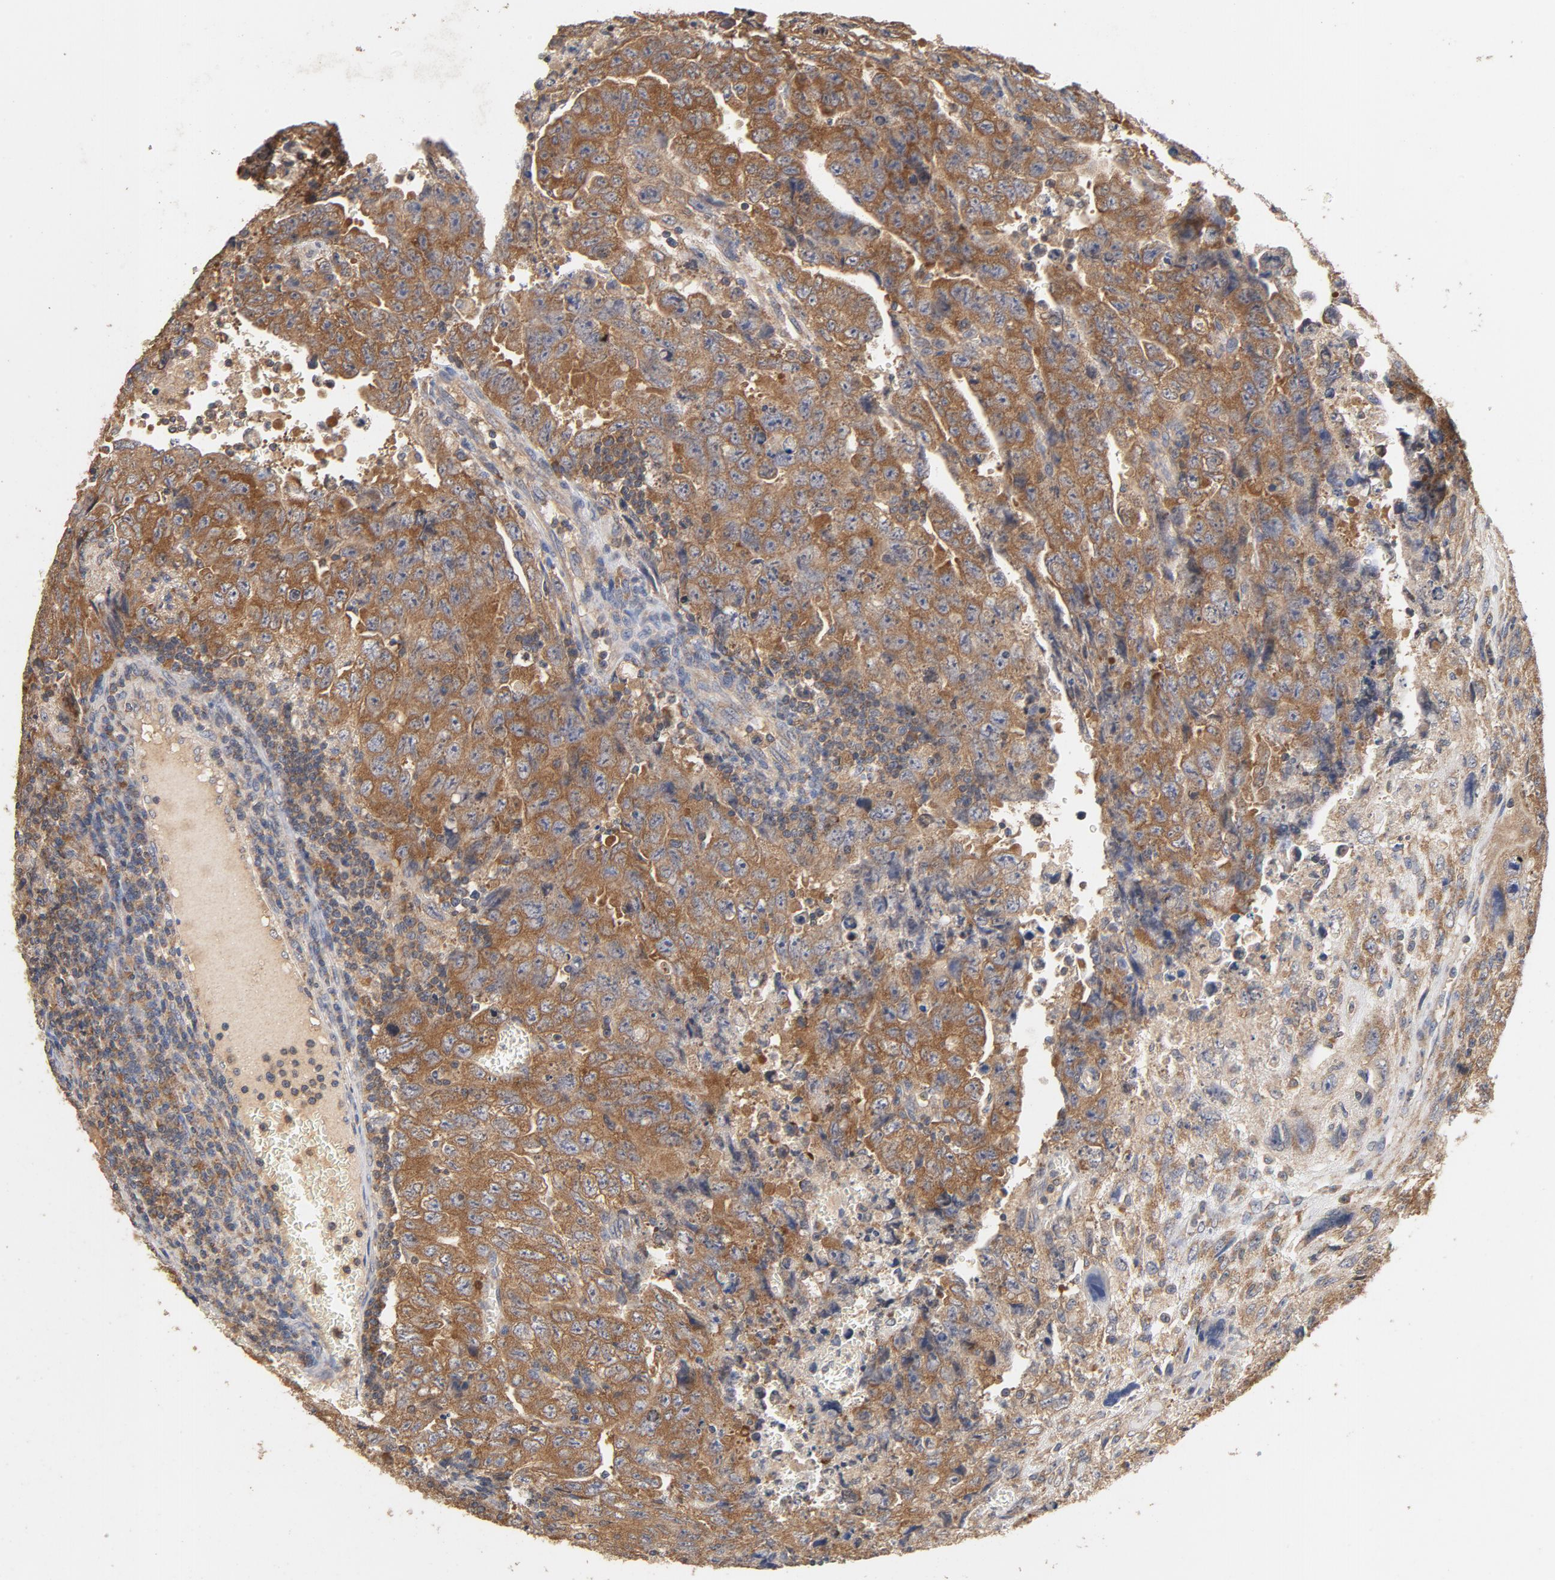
{"staining": {"intensity": "moderate", "quantity": ">75%", "location": "cytoplasmic/membranous"}, "tissue": "testis cancer", "cell_type": "Tumor cells", "image_type": "cancer", "snomed": [{"axis": "morphology", "description": "Carcinoma, Embryonal, NOS"}, {"axis": "topography", "description": "Testis"}], "caption": "Moderate cytoplasmic/membranous protein positivity is appreciated in approximately >75% of tumor cells in testis cancer (embryonal carcinoma).", "gene": "DDX6", "patient": {"sex": "male", "age": 28}}